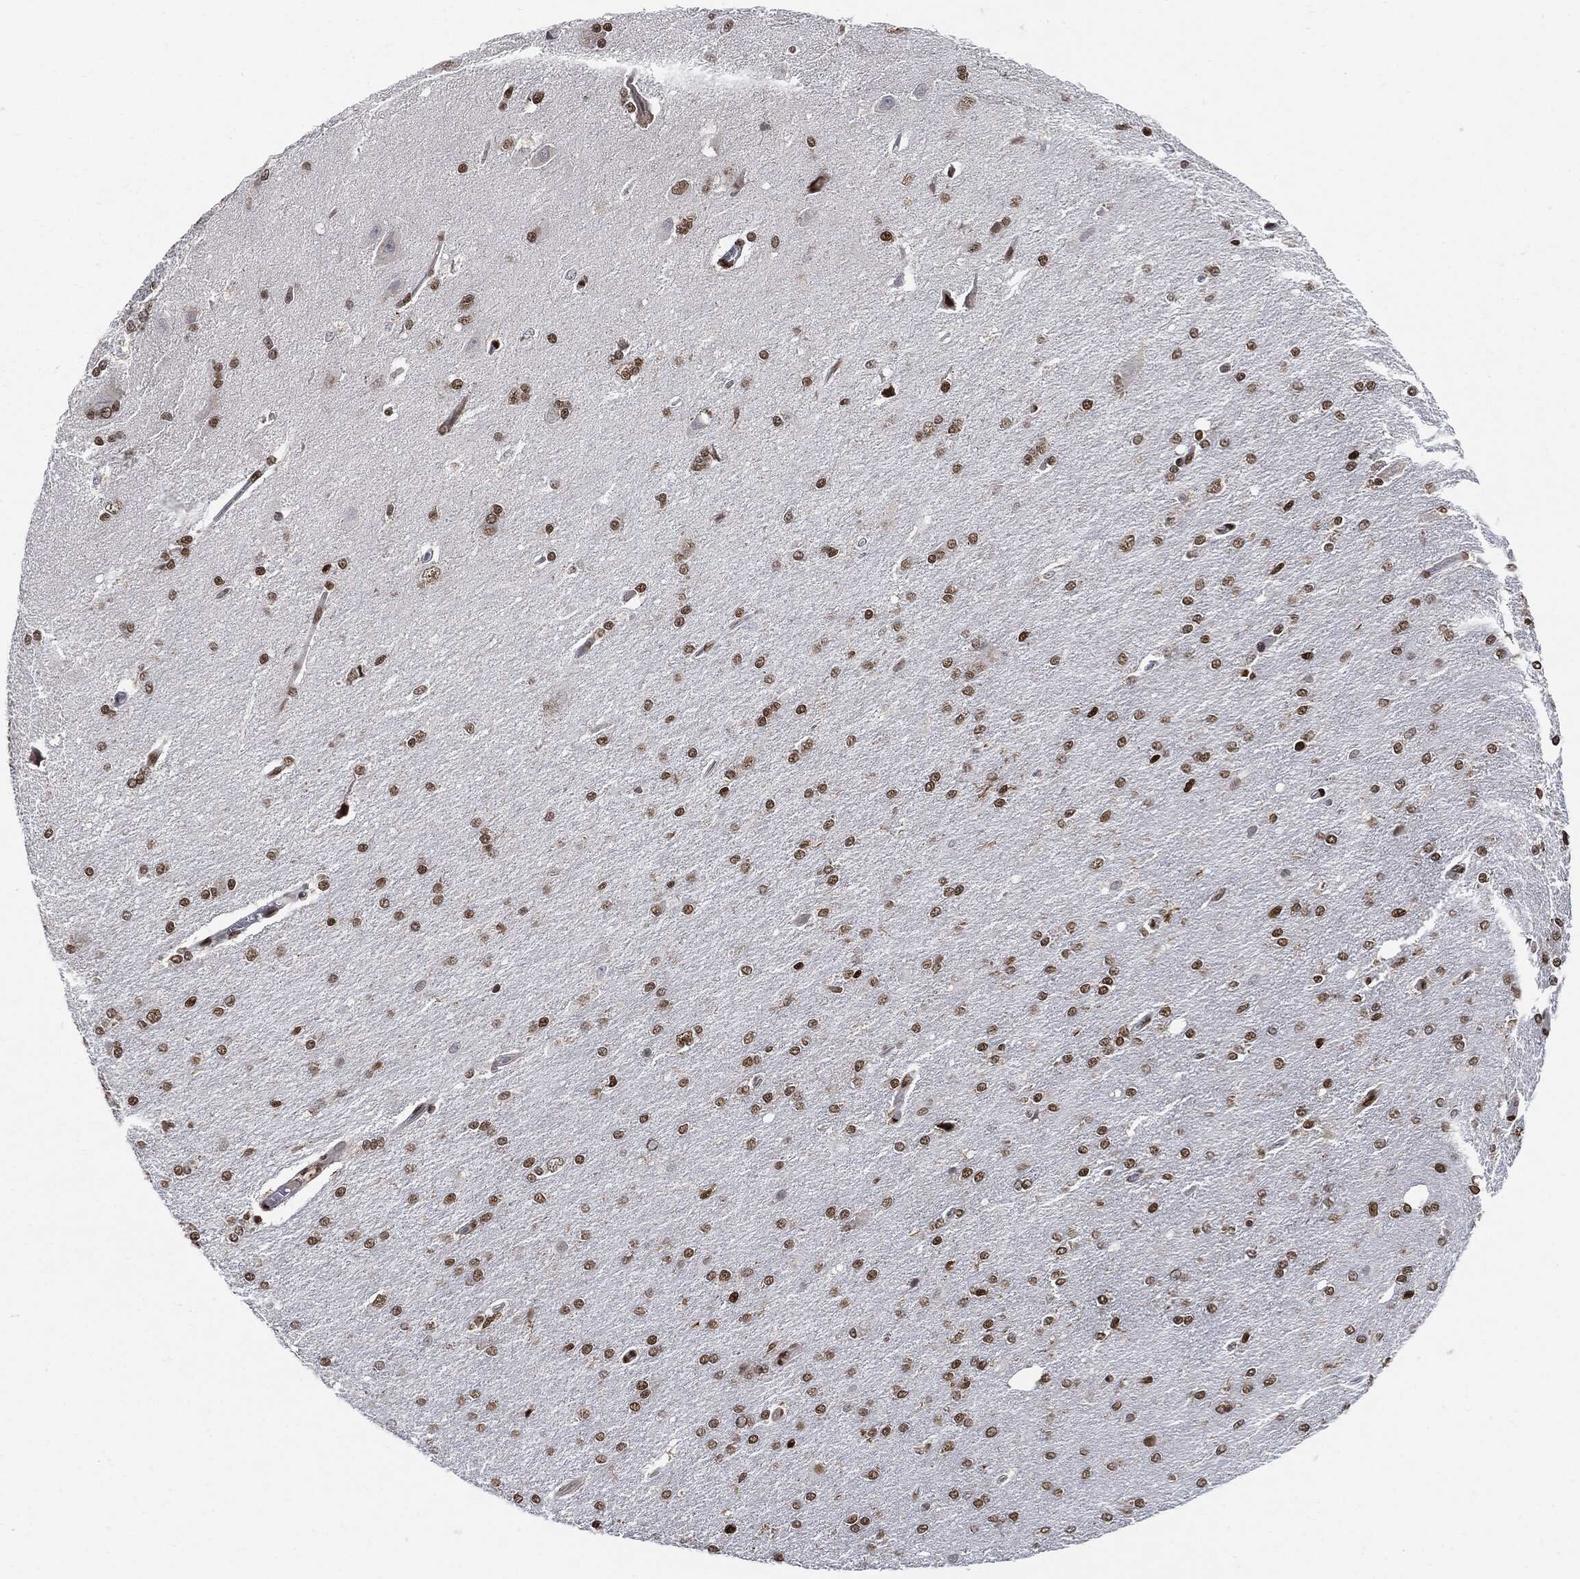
{"staining": {"intensity": "strong", "quantity": "25%-75%", "location": "nuclear"}, "tissue": "glioma", "cell_type": "Tumor cells", "image_type": "cancer", "snomed": [{"axis": "morphology", "description": "Glioma, malignant, High grade"}, {"axis": "topography", "description": "Cerebral cortex"}], "caption": "A brown stain shows strong nuclear expression of a protein in human glioma tumor cells. (DAB IHC, brown staining for protein, blue staining for nuclei).", "gene": "PCNA", "patient": {"sex": "male", "age": 70}}